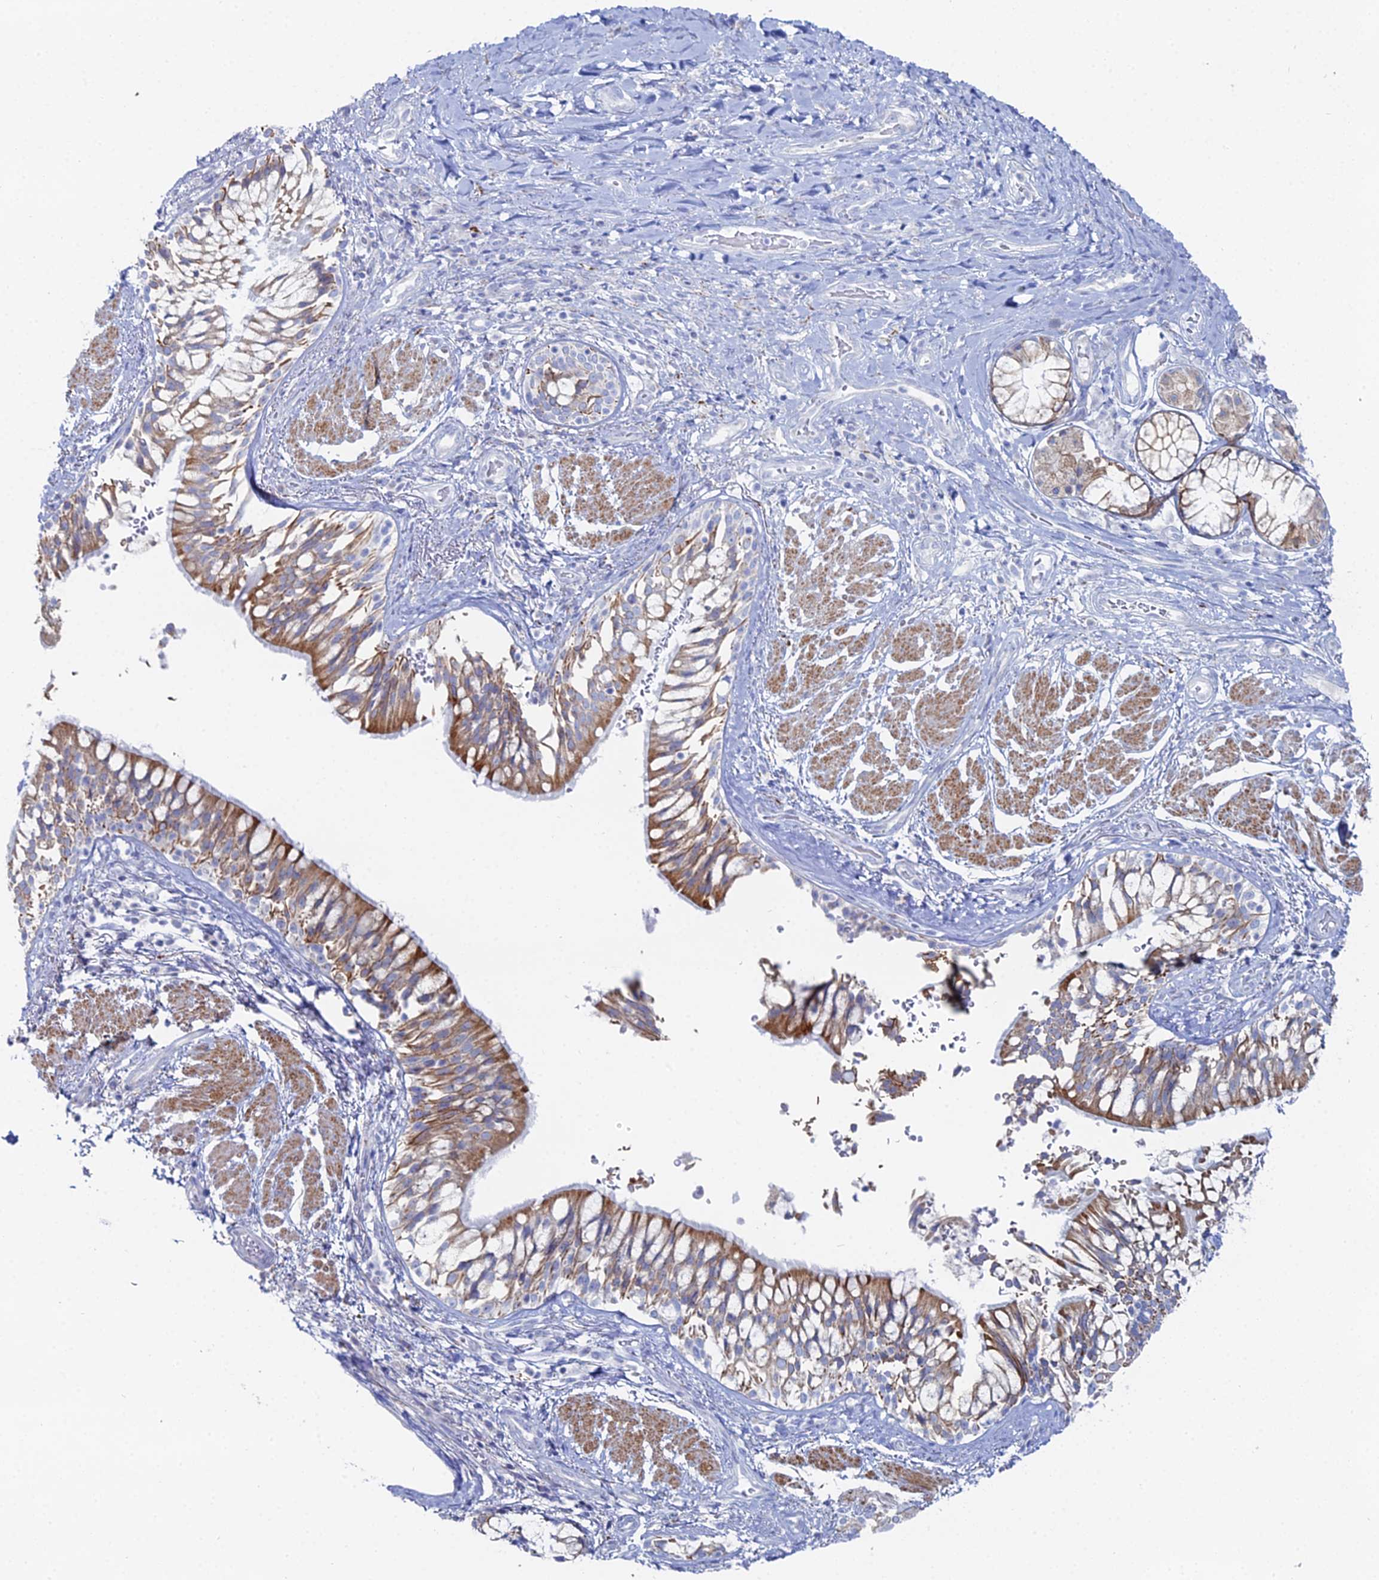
{"staining": {"intensity": "negative", "quantity": "none", "location": "none"}, "tissue": "adipose tissue", "cell_type": "Adipocytes", "image_type": "normal", "snomed": [{"axis": "morphology", "description": "Normal tissue, NOS"}, {"axis": "morphology", "description": "Squamous cell carcinoma, NOS"}, {"axis": "topography", "description": "Bronchus"}, {"axis": "topography", "description": "Lung"}], "caption": "Photomicrograph shows no significant protein positivity in adipocytes of benign adipose tissue.", "gene": "DHX34", "patient": {"sex": "male", "age": 64}}